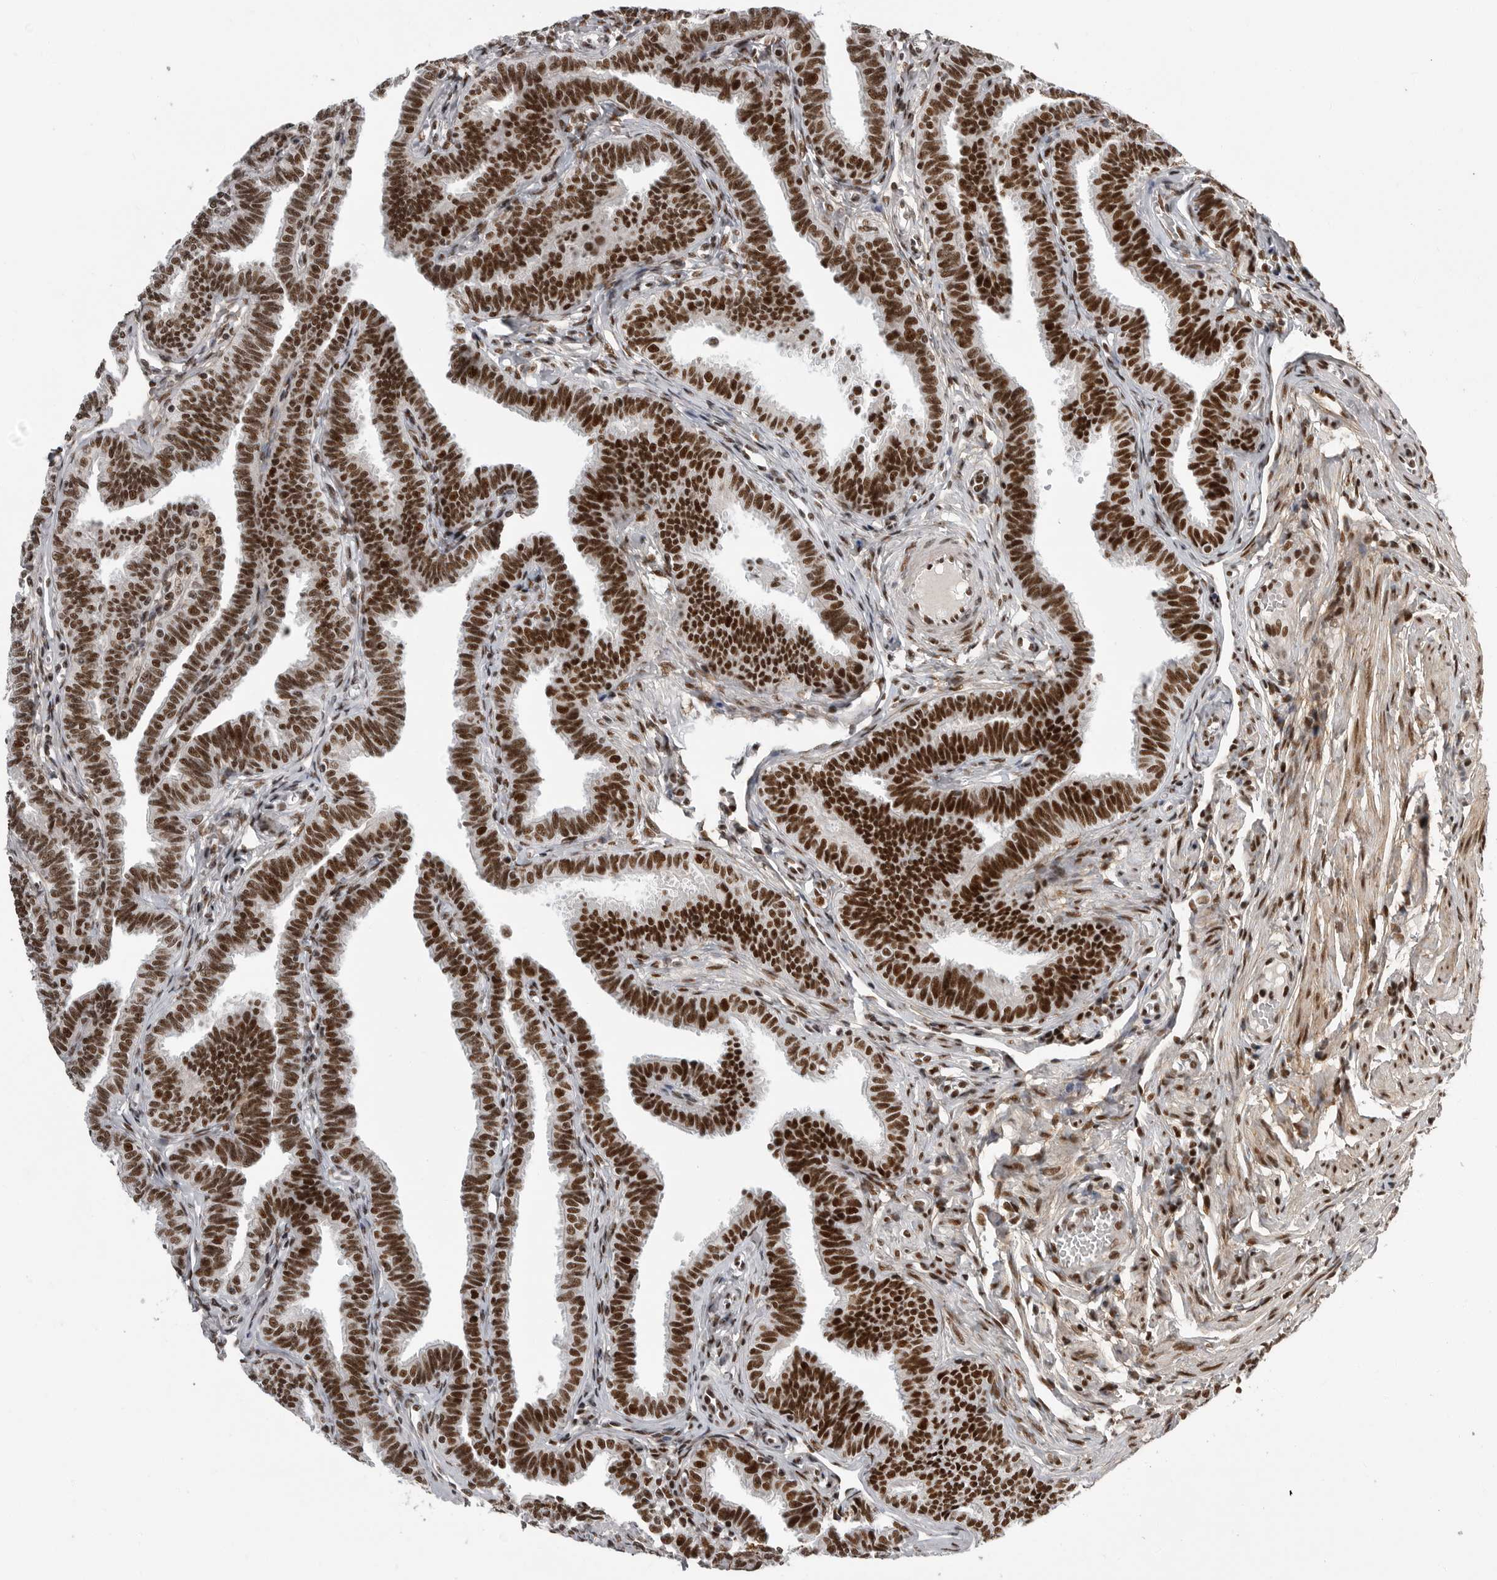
{"staining": {"intensity": "strong", "quantity": ">75%", "location": "nuclear"}, "tissue": "fallopian tube", "cell_type": "Glandular cells", "image_type": "normal", "snomed": [{"axis": "morphology", "description": "Normal tissue, NOS"}, {"axis": "topography", "description": "Fallopian tube"}, {"axis": "topography", "description": "Ovary"}], "caption": "Immunohistochemical staining of benign fallopian tube displays high levels of strong nuclear expression in approximately >75% of glandular cells.", "gene": "PPP1R8", "patient": {"sex": "female", "age": 23}}